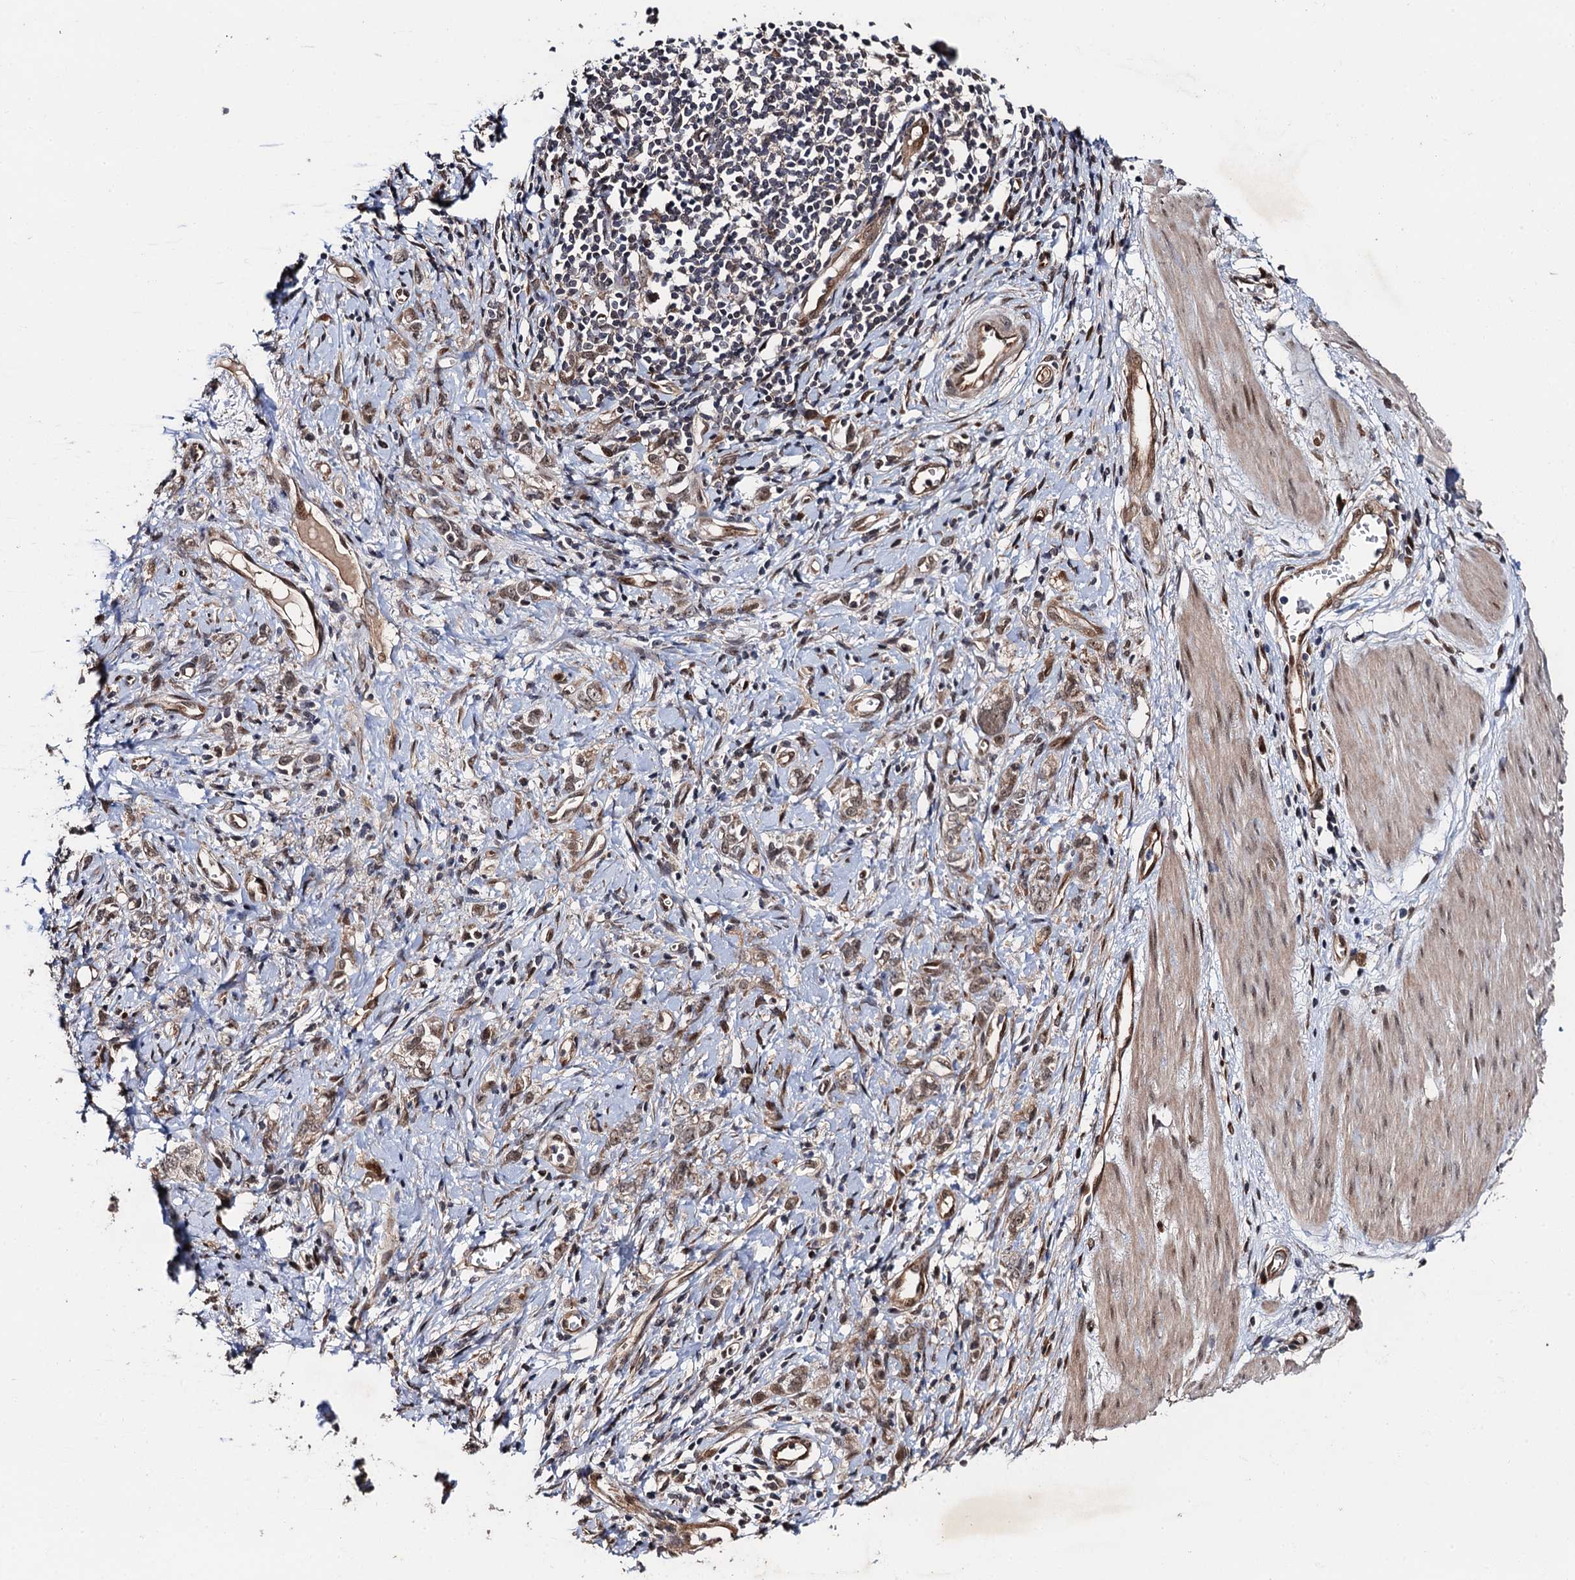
{"staining": {"intensity": "moderate", "quantity": ">75%", "location": "cytoplasmic/membranous,nuclear"}, "tissue": "stomach cancer", "cell_type": "Tumor cells", "image_type": "cancer", "snomed": [{"axis": "morphology", "description": "Adenocarcinoma, NOS"}, {"axis": "topography", "description": "Stomach"}], "caption": "IHC staining of stomach cancer, which reveals medium levels of moderate cytoplasmic/membranous and nuclear expression in about >75% of tumor cells indicating moderate cytoplasmic/membranous and nuclear protein staining. The staining was performed using DAB (brown) for protein detection and nuclei were counterstained in hematoxylin (blue).", "gene": "CDC23", "patient": {"sex": "female", "age": 76}}